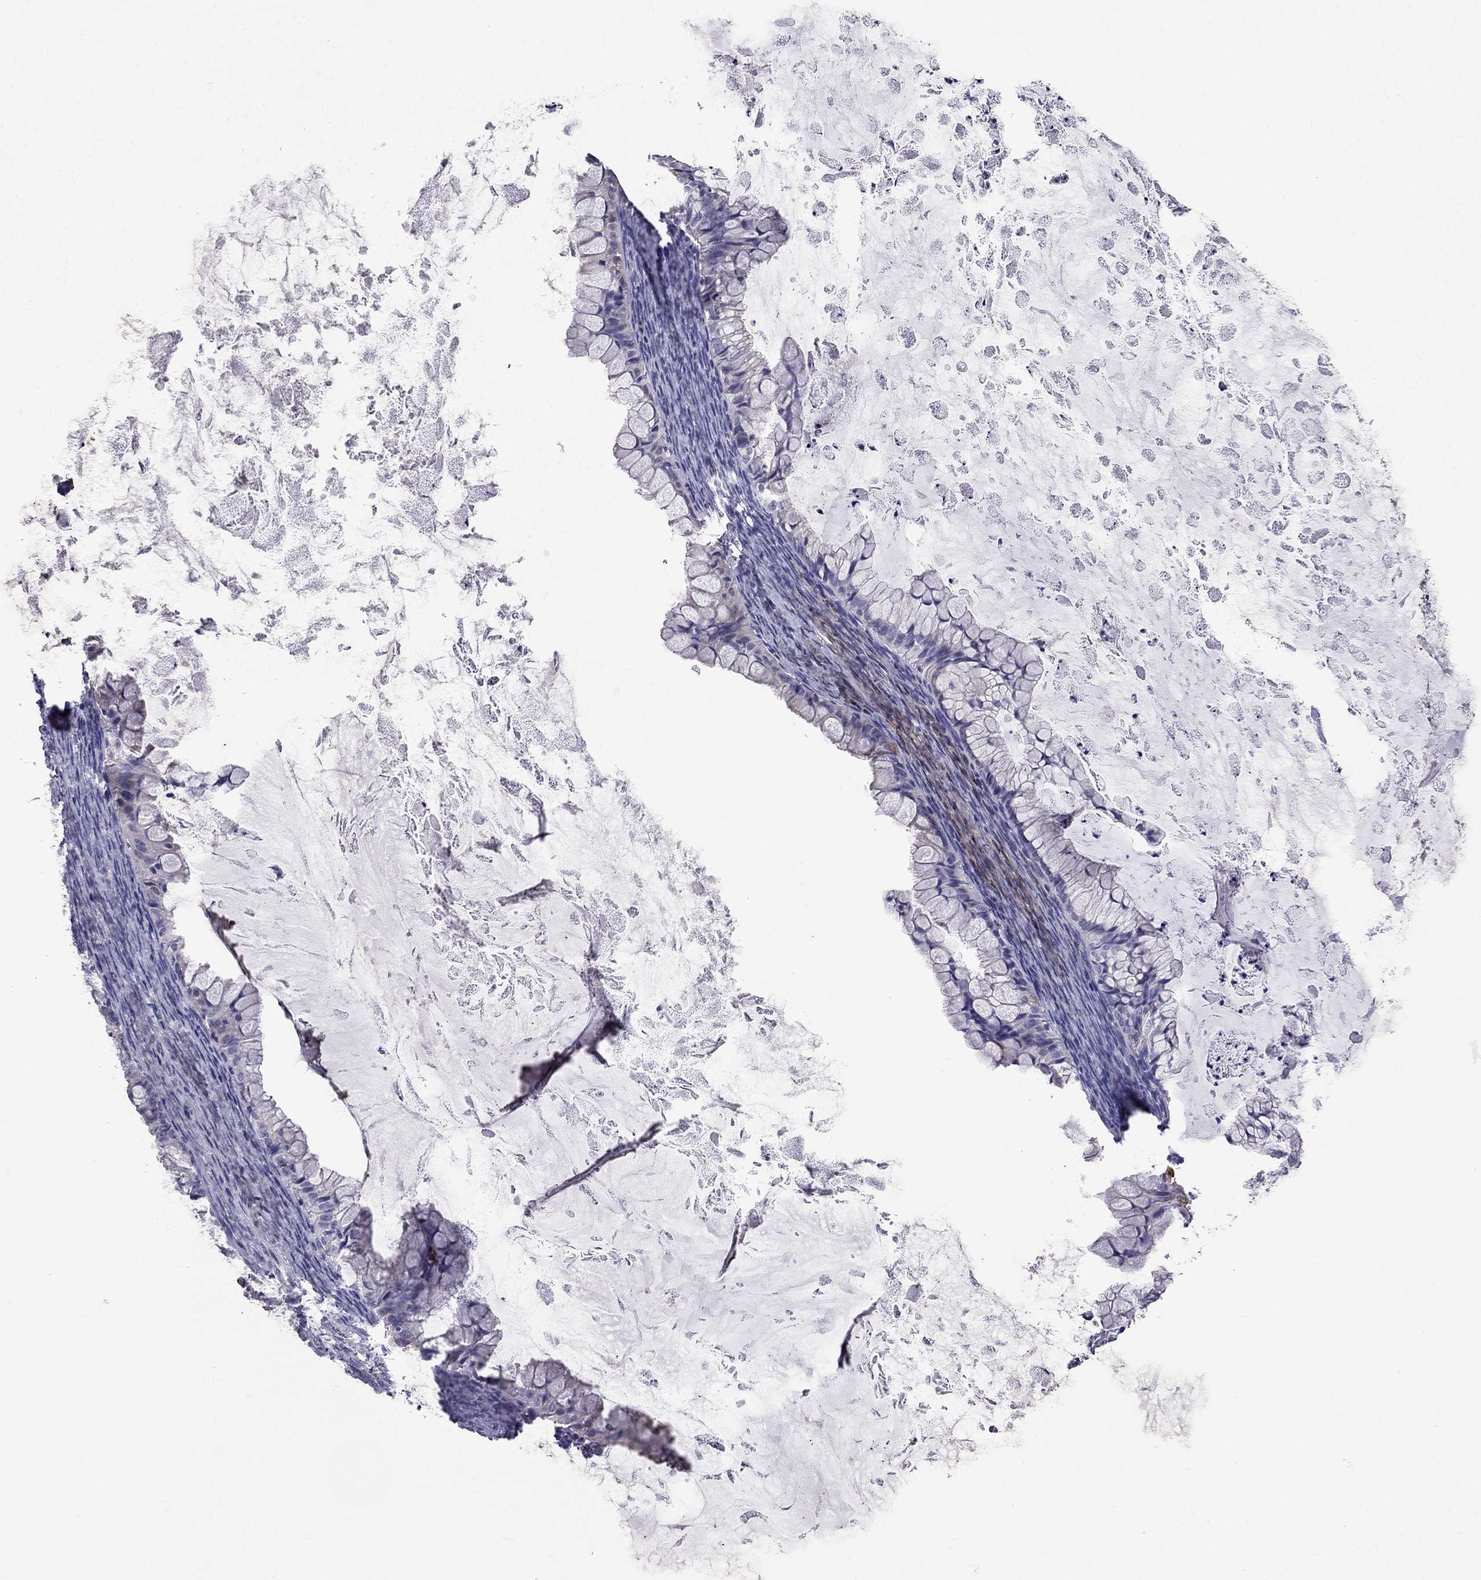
{"staining": {"intensity": "negative", "quantity": "none", "location": "none"}, "tissue": "ovarian cancer", "cell_type": "Tumor cells", "image_type": "cancer", "snomed": [{"axis": "morphology", "description": "Cystadenocarcinoma, mucinous, NOS"}, {"axis": "topography", "description": "Ovary"}], "caption": "High magnification brightfield microscopy of mucinous cystadenocarcinoma (ovarian) stained with DAB (brown) and counterstained with hematoxylin (blue): tumor cells show no significant expression. The staining was performed using DAB to visualize the protein expression in brown, while the nuclei were stained in blue with hematoxylin (Magnification: 20x).", "gene": "AK5", "patient": {"sex": "female", "age": 35}}